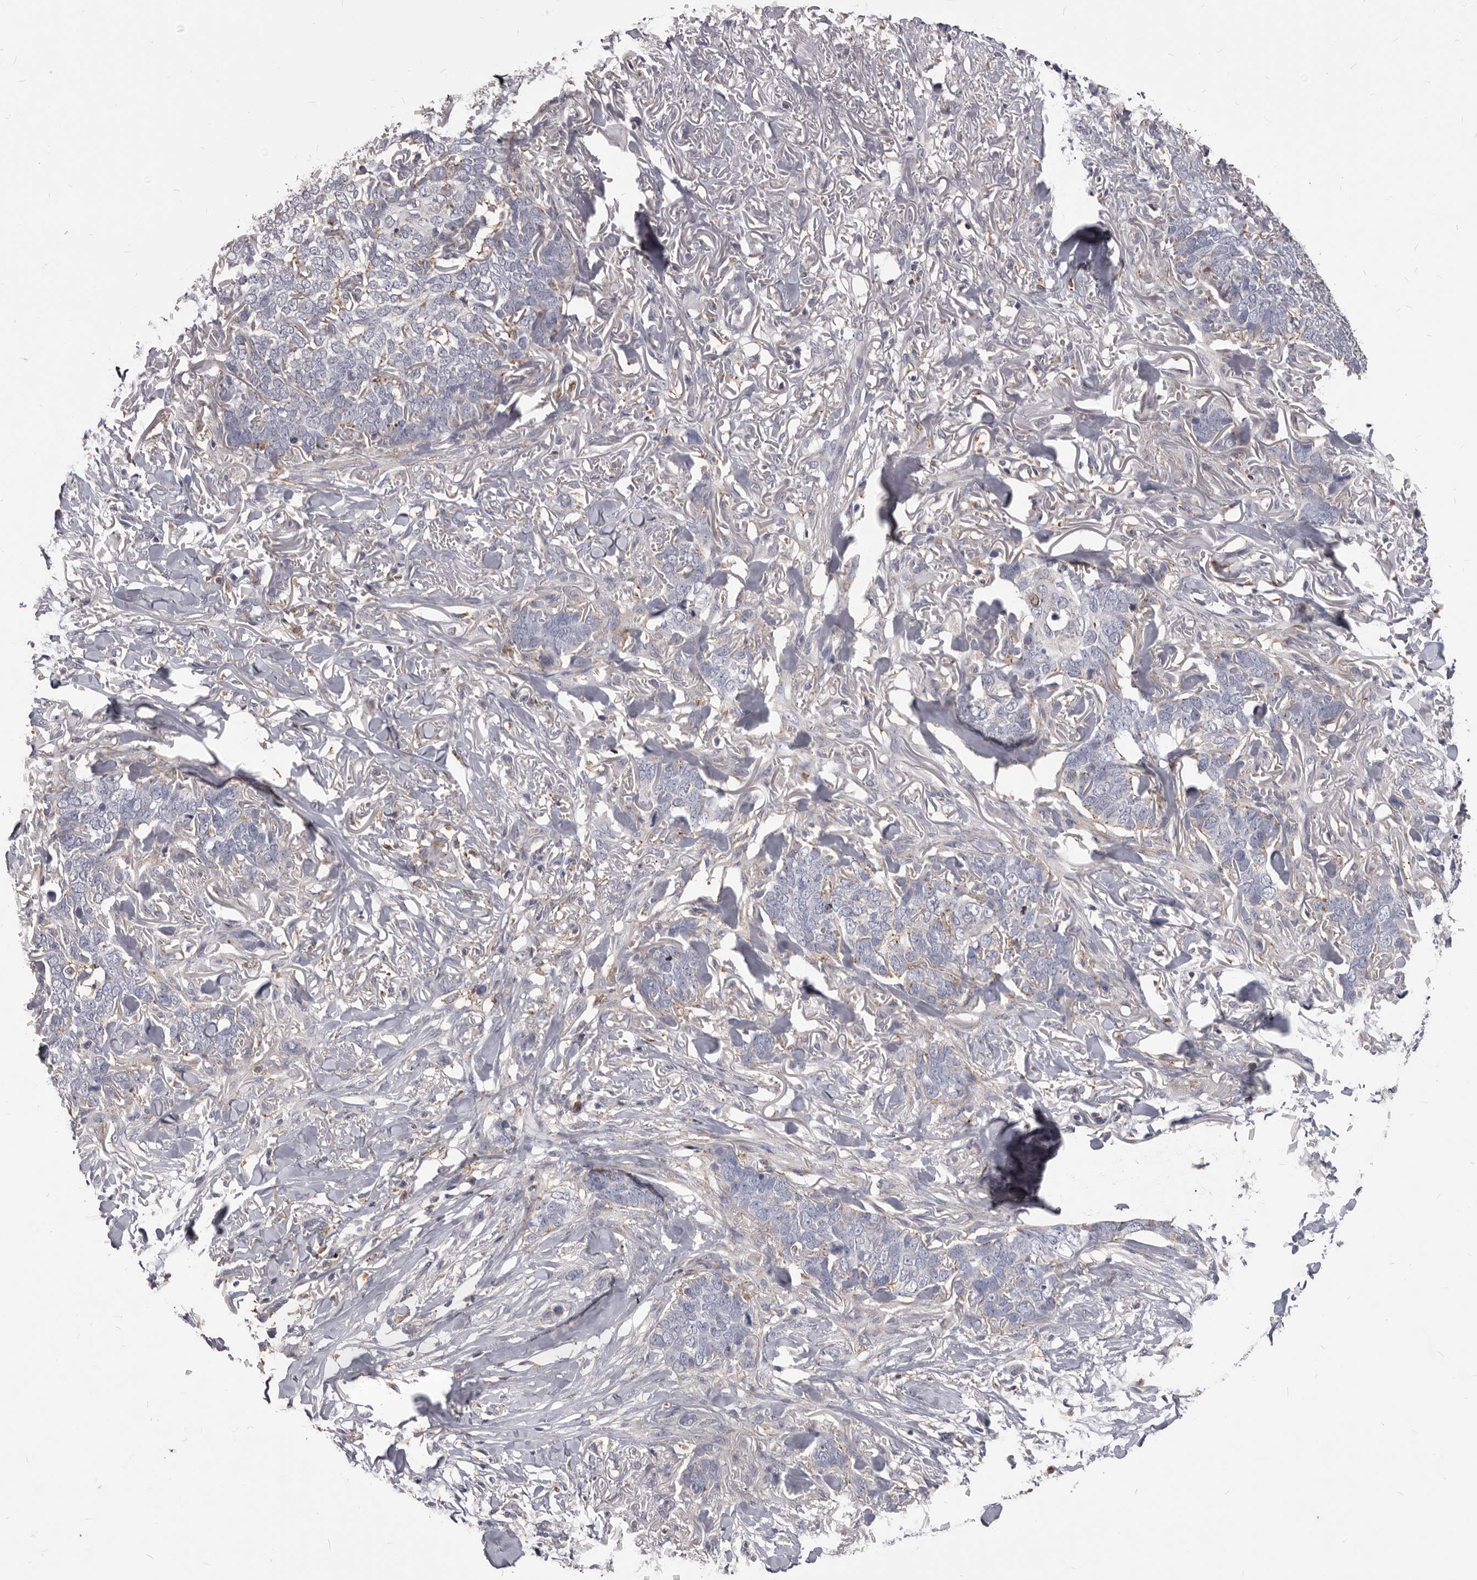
{"staining": {"intensity": "weak", "quantity": "<25%", "location": "cytoplasmic/membranous"}, "tissue": "skin cancer", "cell_type": "Tumor cells", "image_type": "cancer", "snomed": [{"axis": "morphology", "description": "Normal tissue, NOS"}, {"axis": "morphology", "description": "Basal cell carcinoma"}, {"axis": "topography", "description": "Skin"}], "caption": "A high-resolution image shows IHC staining of skin cancer (basal cell carcinoma), which displays no significant positivity in tumor cells. The staining was performed using DAB (3,3'-diaminobenzidine) to visualize the protein expression in brown, while the nuclei were stained in blue with hematoxylin (Magnification: 20x).", "gene": "PI4K2A", "patient": {"sex": "male", "age": 77}}